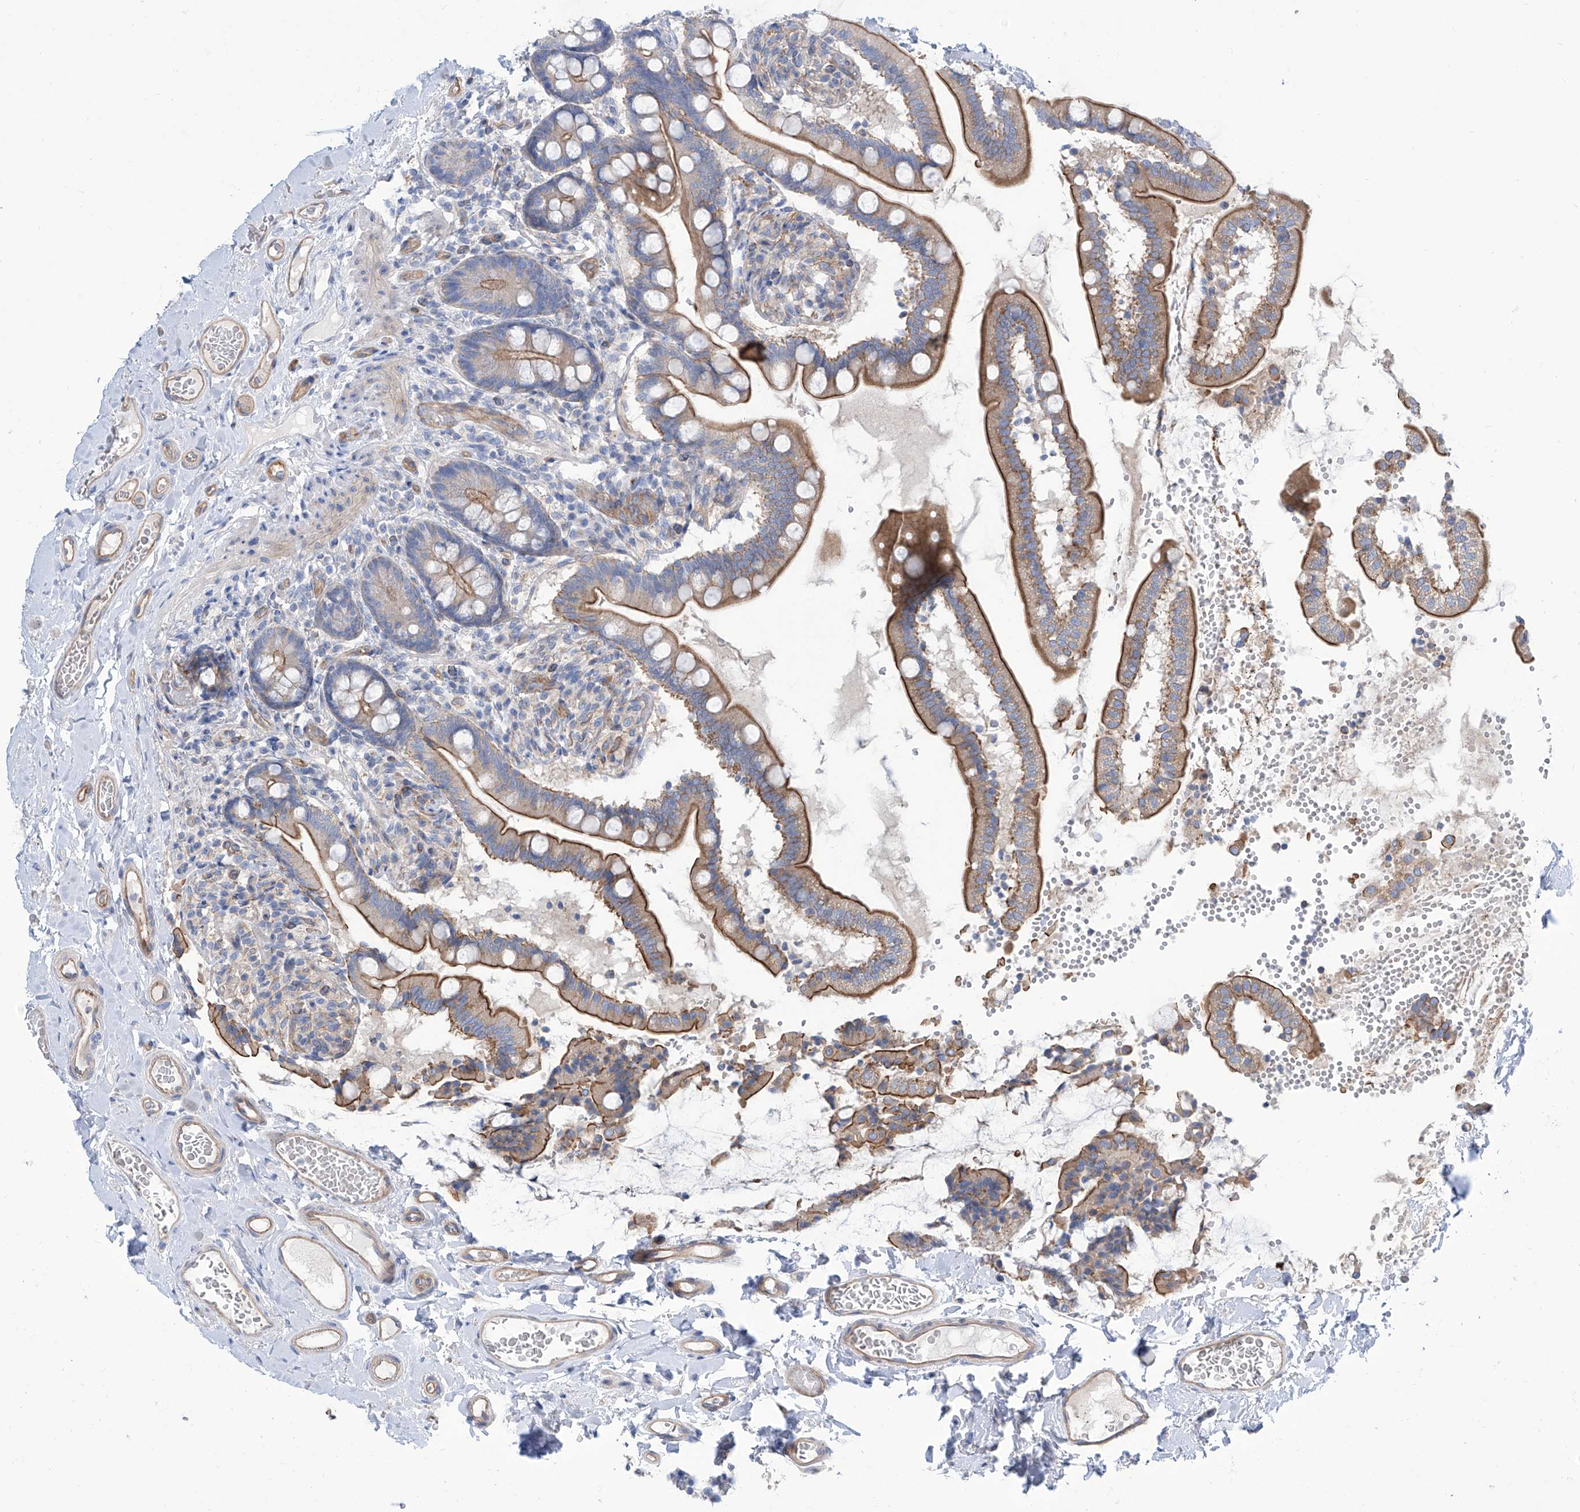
{"staining": {"intensity": "moderate", "quantity": ">75%", "location": "cytoplasmic/membranous"}, "tissue": "small intestine", "cell_type": "Glandular cells", "image_type": "normal", "snomed": [{"axis": "morphology", "description": "Normal tissue, NOS"}, {"axis": "topography", "description": "Small intestine"}], "caption": "Immunohistochemical staining of benign small intestine displays medium levels of moderate cytoplasmic/membranous staining in approximately >75% of glandular cells.", "gene": "TMEM209", "patient": {"sex": "female", "age": 64}}